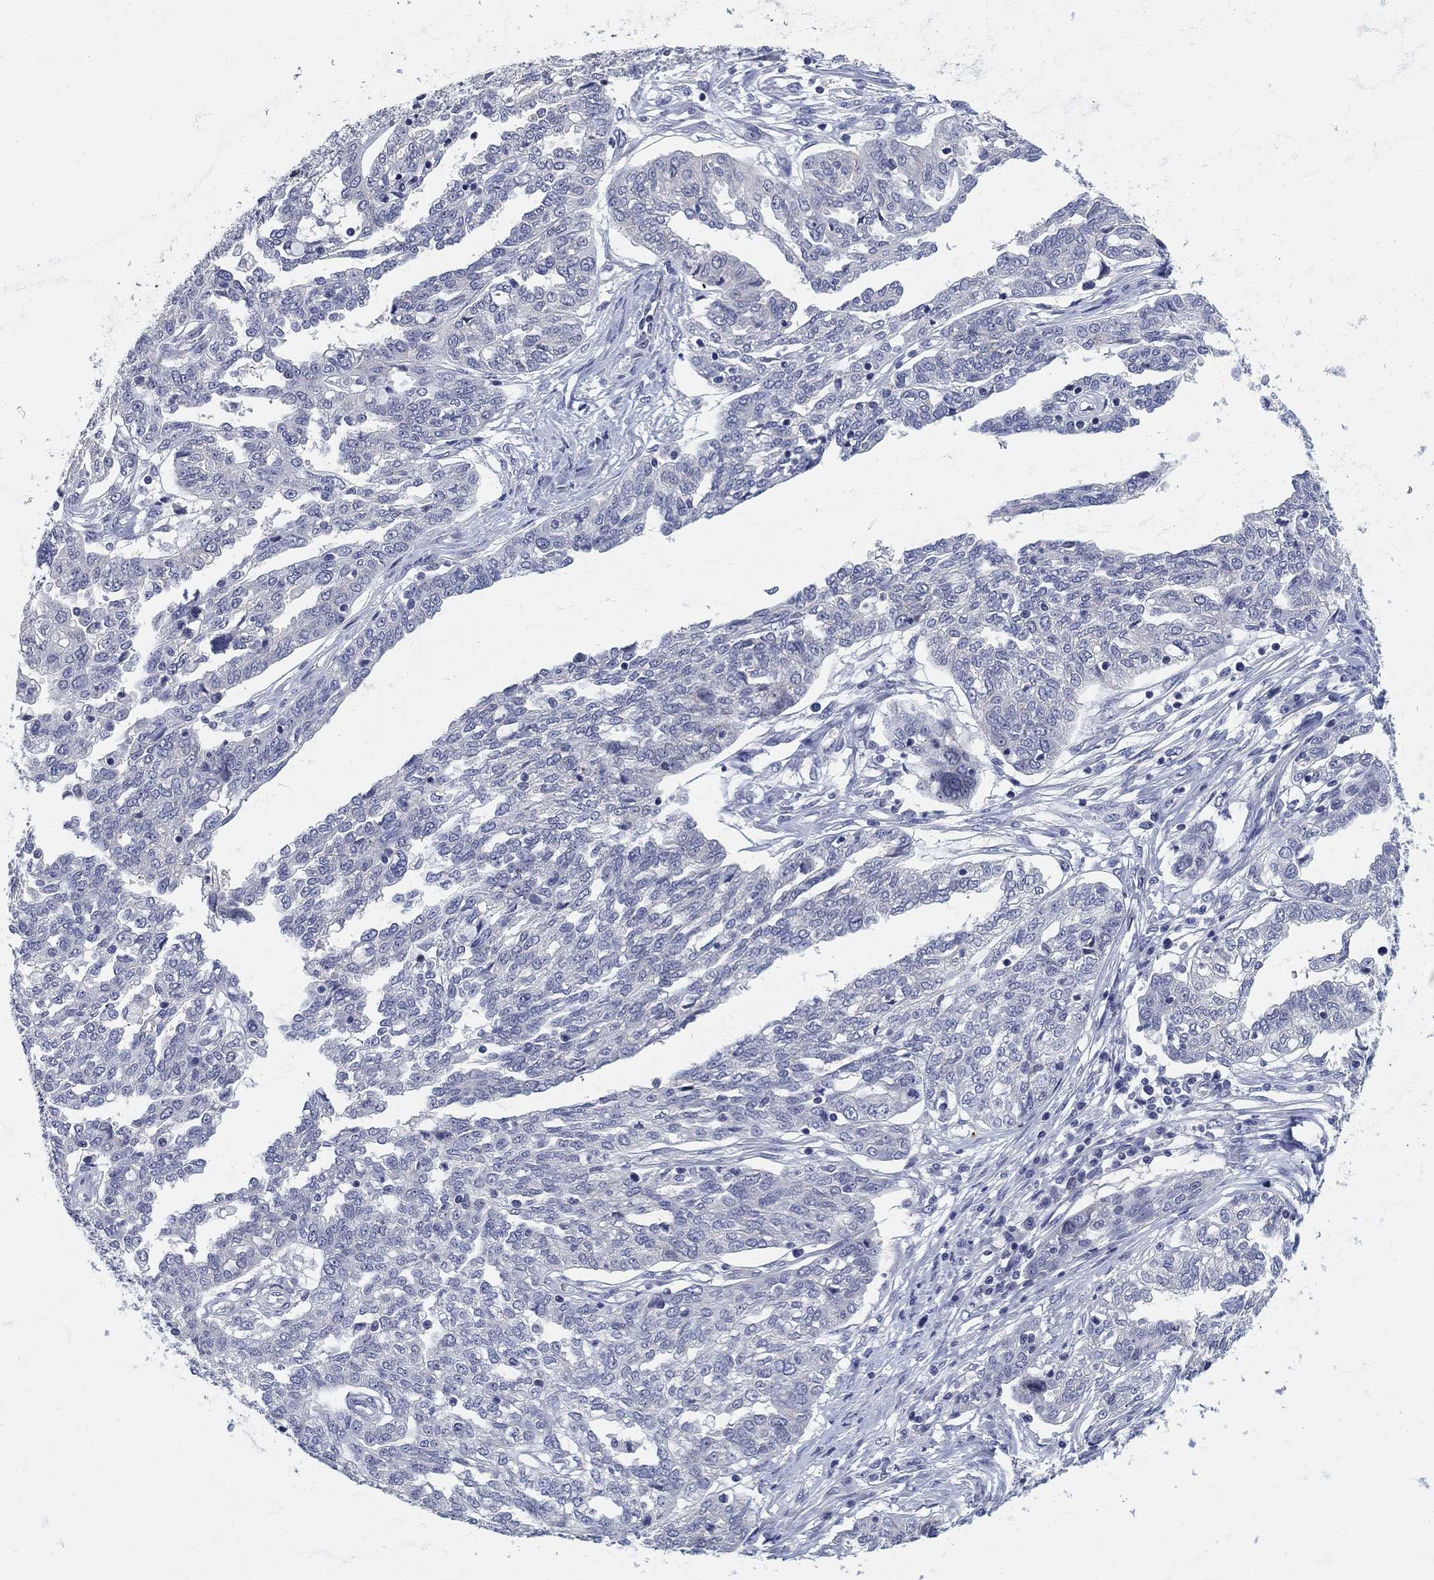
{"staining": {"intensity": "negative", "quantity": "none", "location": "none"}, "tissue": "ovarian cancer", "cell_type": "Tumor cells", "image_type": "cancer", "snomed": [{"axis": "morphology", "description": "Cystadenocarcinoma, serous, NOS"}, {"axis": "topography", "description": "Ovary"}], "caption": "High magnification brightfield microscopy of ovarian serous cystadenocarcinoma stained with DAB (3,3'-diaminobenzidine) (brown) and counterstained with hematoxylin (blue): tumor cells show no significant expression. (DAB immunohistochemistry visualized using brightfield microscopy, high magnification).", "gene": "CLUL1", "patient": {"sex": "female", "age": 67}}